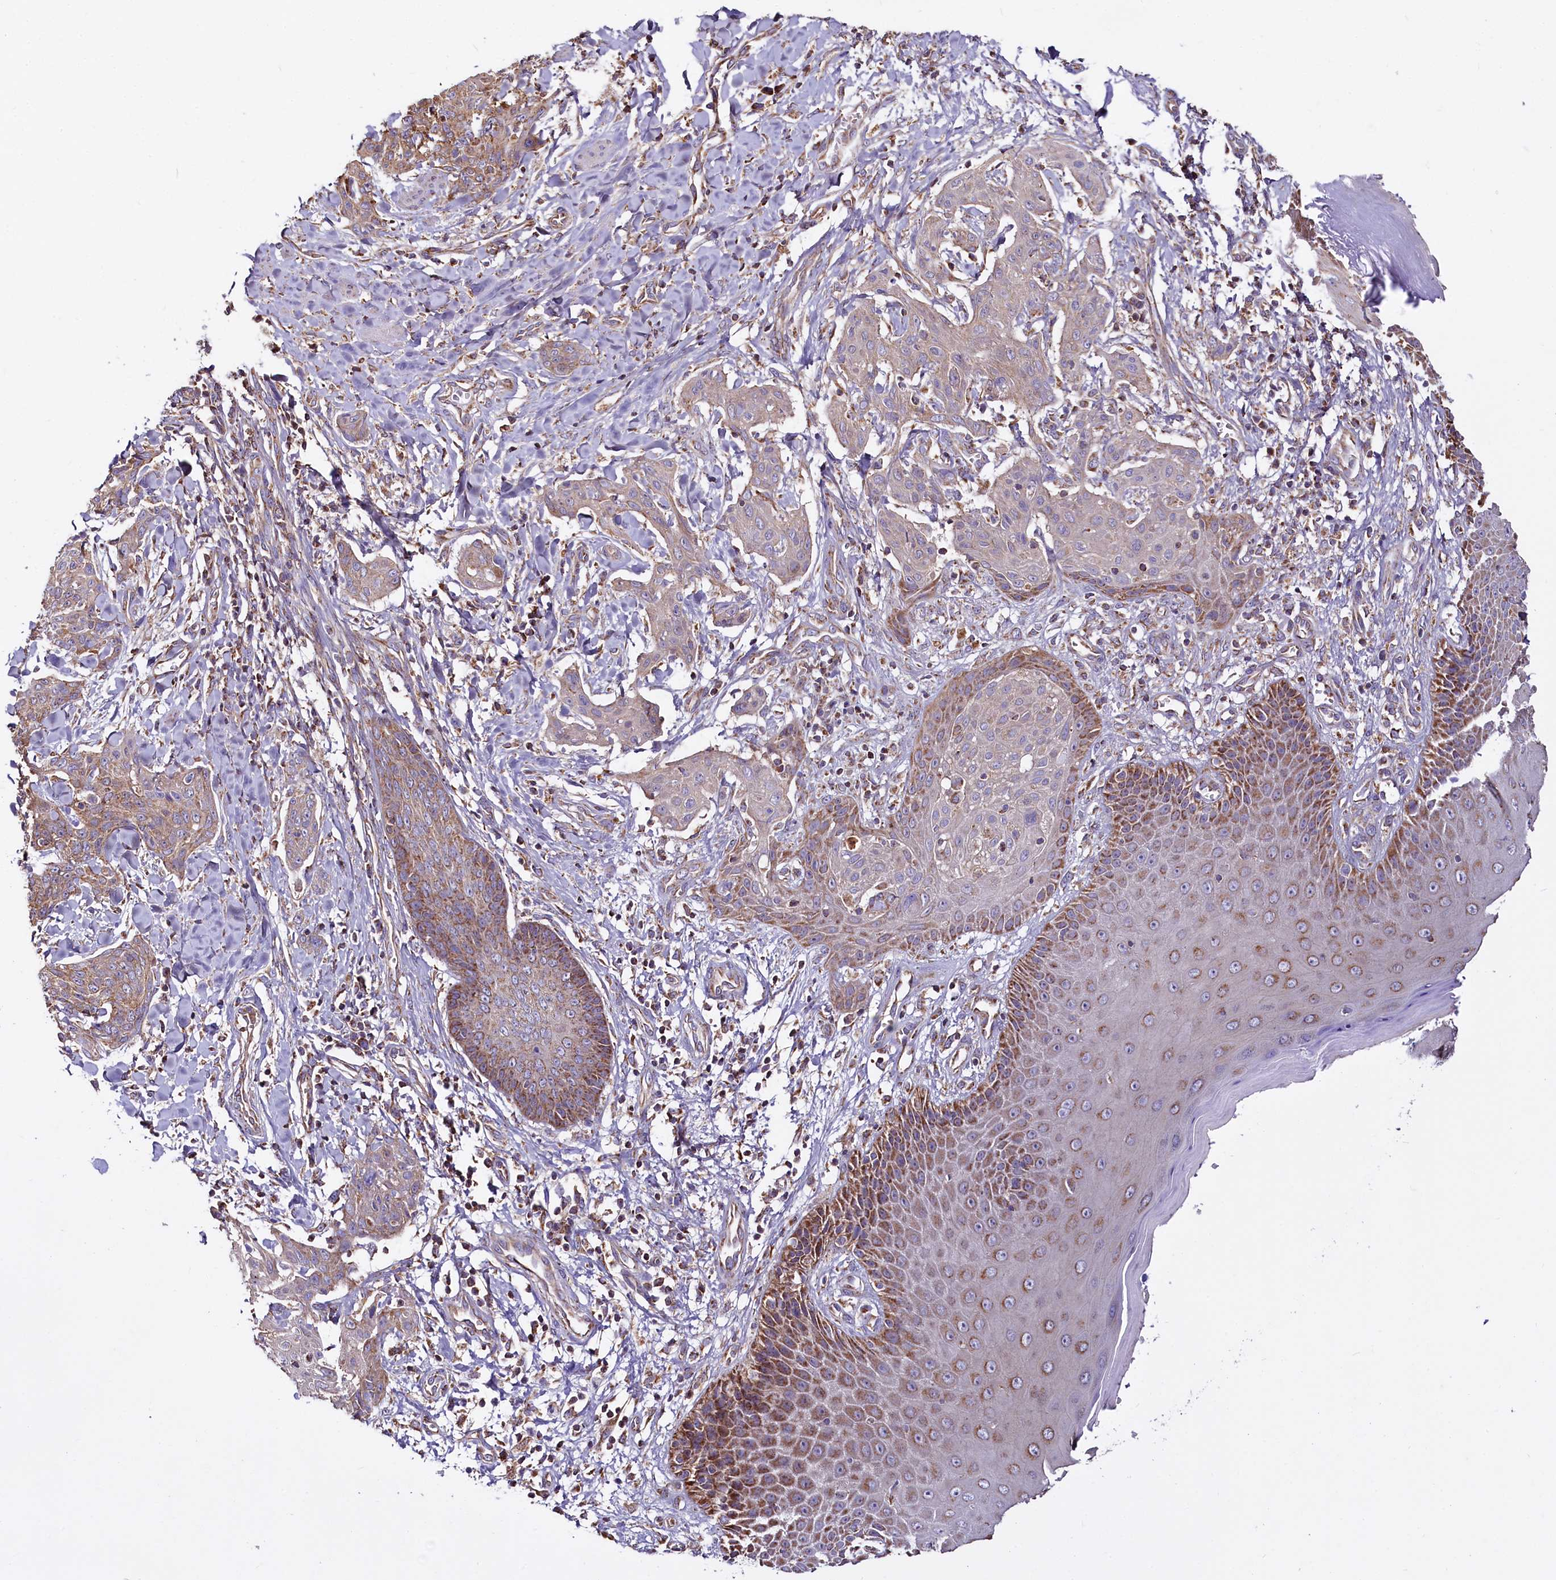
{"staining": {"intensity": "moderate", "quantity": "<25%", "location": "cytoplasmic/membranous"}, "tissue": "skin cancer", "cell_type": "Tumor cells", "image_type": "cancer", "snomed": [{"axis": "morphology", "description": "Squamous cell carcinoma, NOS"}, {"axis": "topography", "description": "Skin"}, {"axis": "topography", "description": "Vulva"}], "caption": "A brown stain shows moderate cytoplasmic/membranous expression of a protein in skin cancer (squamous cell carcinoma) tumor cells.", "gene": "NUDT15", "patient": {"sex": "female", "age": 85}}